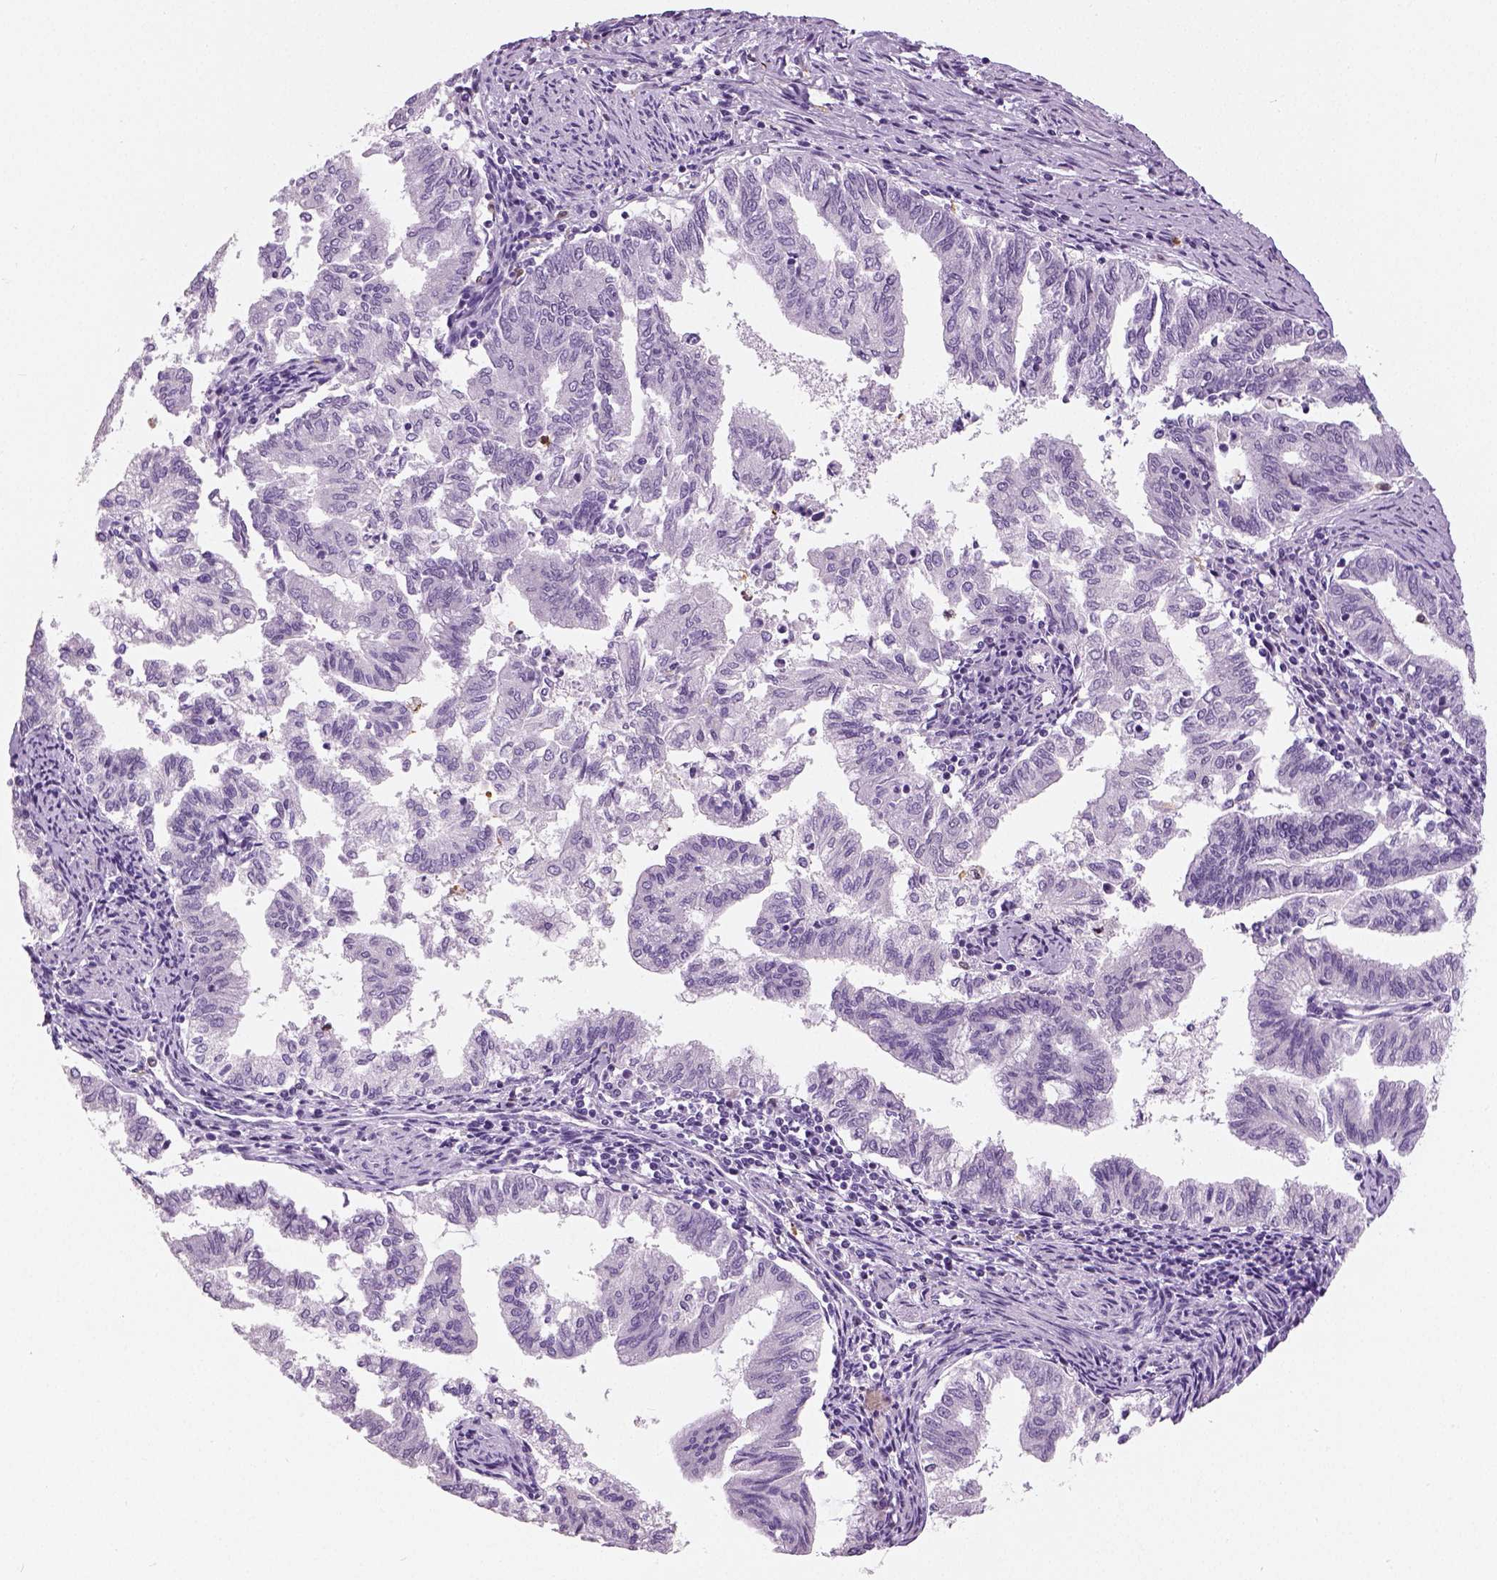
{"staining": {"intensity": "negative", "quantity": "none", "location": "none"}, "tissue": "endometrial cancer", "cell_type": "Tumor cells", "image_type": "cancer", "snomed": [{"axis": "morphology", "description": "Adenocarcinoma, NOS"}, {"axis": "topography", "description": "Endometrium"}], "caption": "Endometrial cancer (adenocarcinoma) was stained to show a protein in brown. There is no significant expression in tumor cells.", "gene": "NECAB2", "patient": {"sex": "female", "age": 79}}